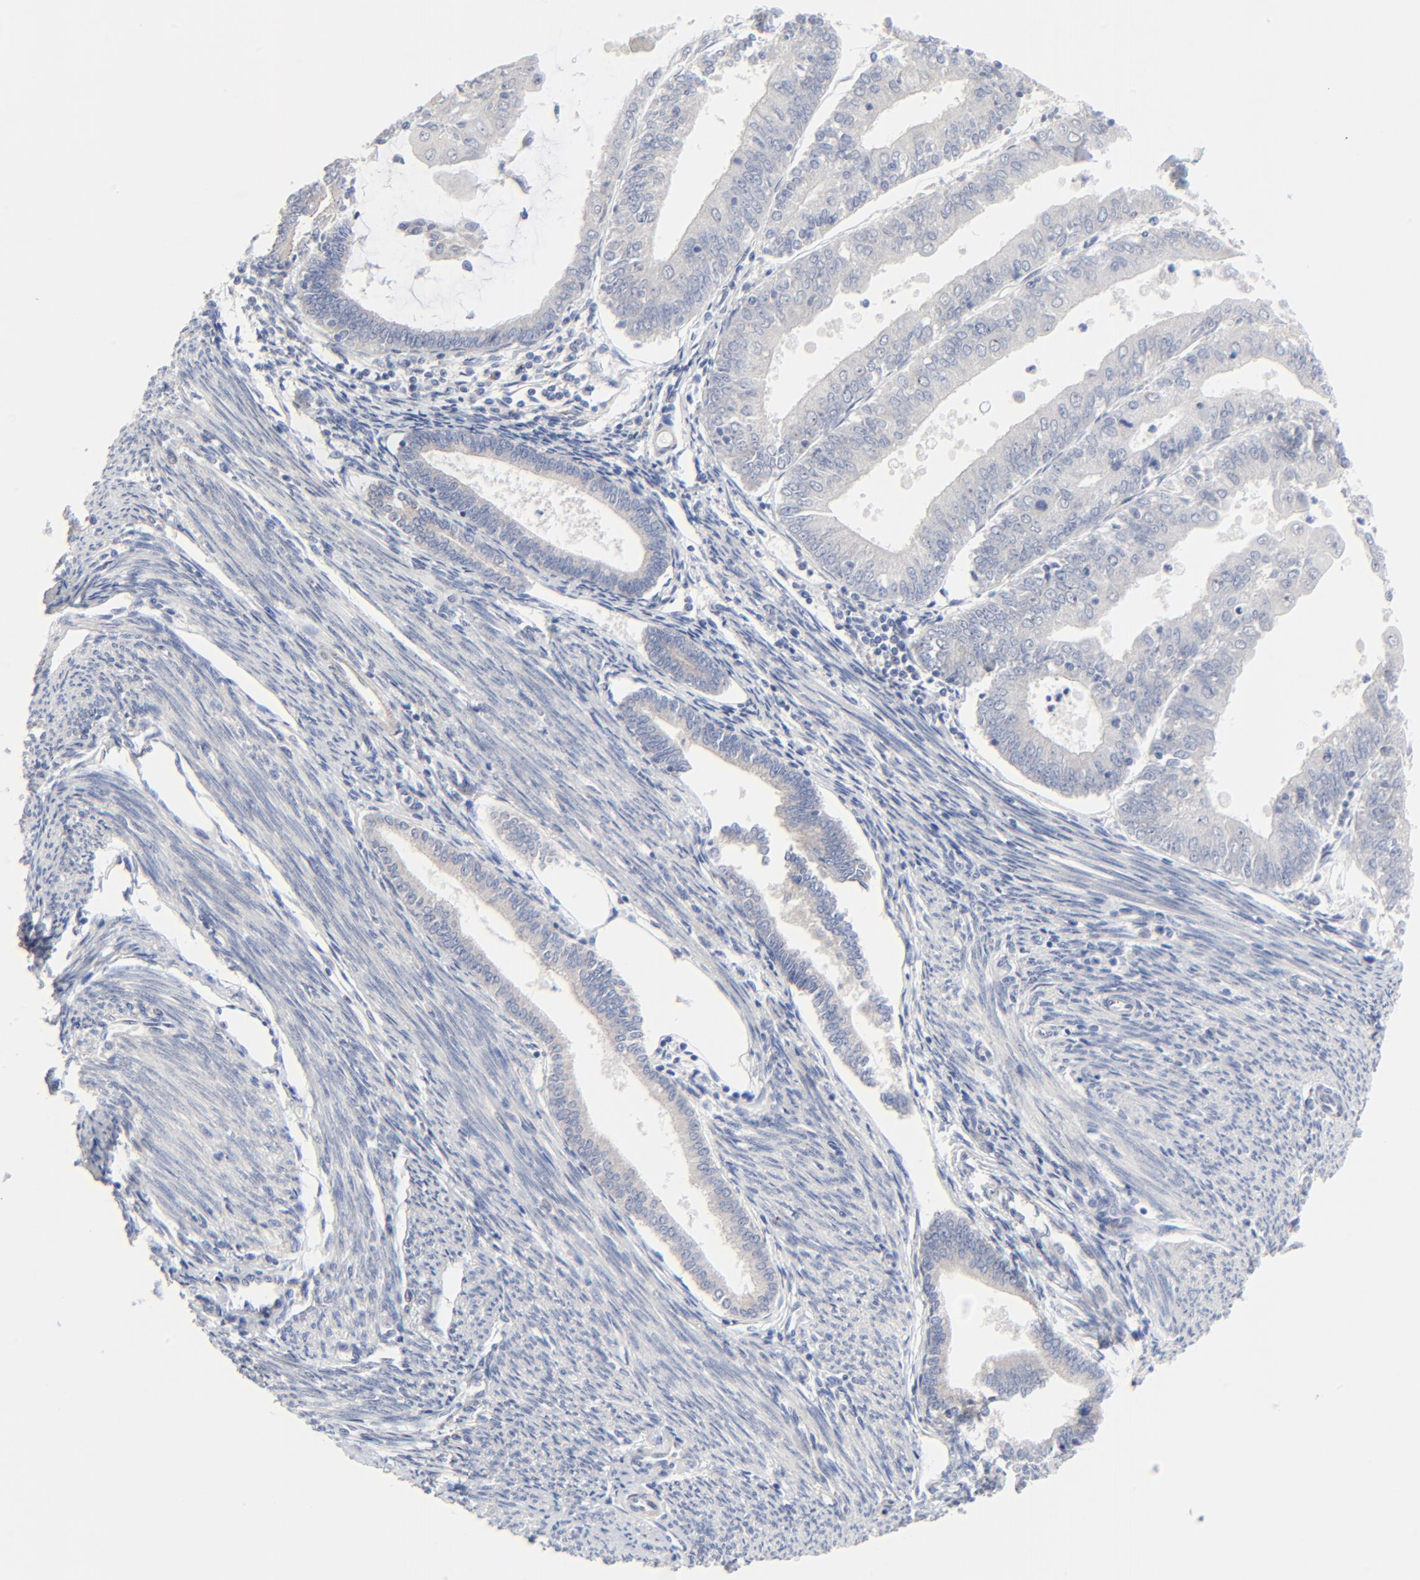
{"staining": {"intensity": "negative", "quantity": "none", "location": "none"}, "tissue": "endometrial cancer", "cell_type": "Tumor cells", "image_type": "cancer", "snomed": [{"axis": "morphology", "description": "Adenocarcinoma, NOS"}, {"axis": "topography", "description": "Endometrium"}], "caption": "This histopathology image is of endometrial cancer stained with IHC to label a protein in brown with the nuclei are counter-stained blue. There is no staining in tumor cells.", "gene": "DHRSX", "patient": {"sex": "female", "age": 79}}